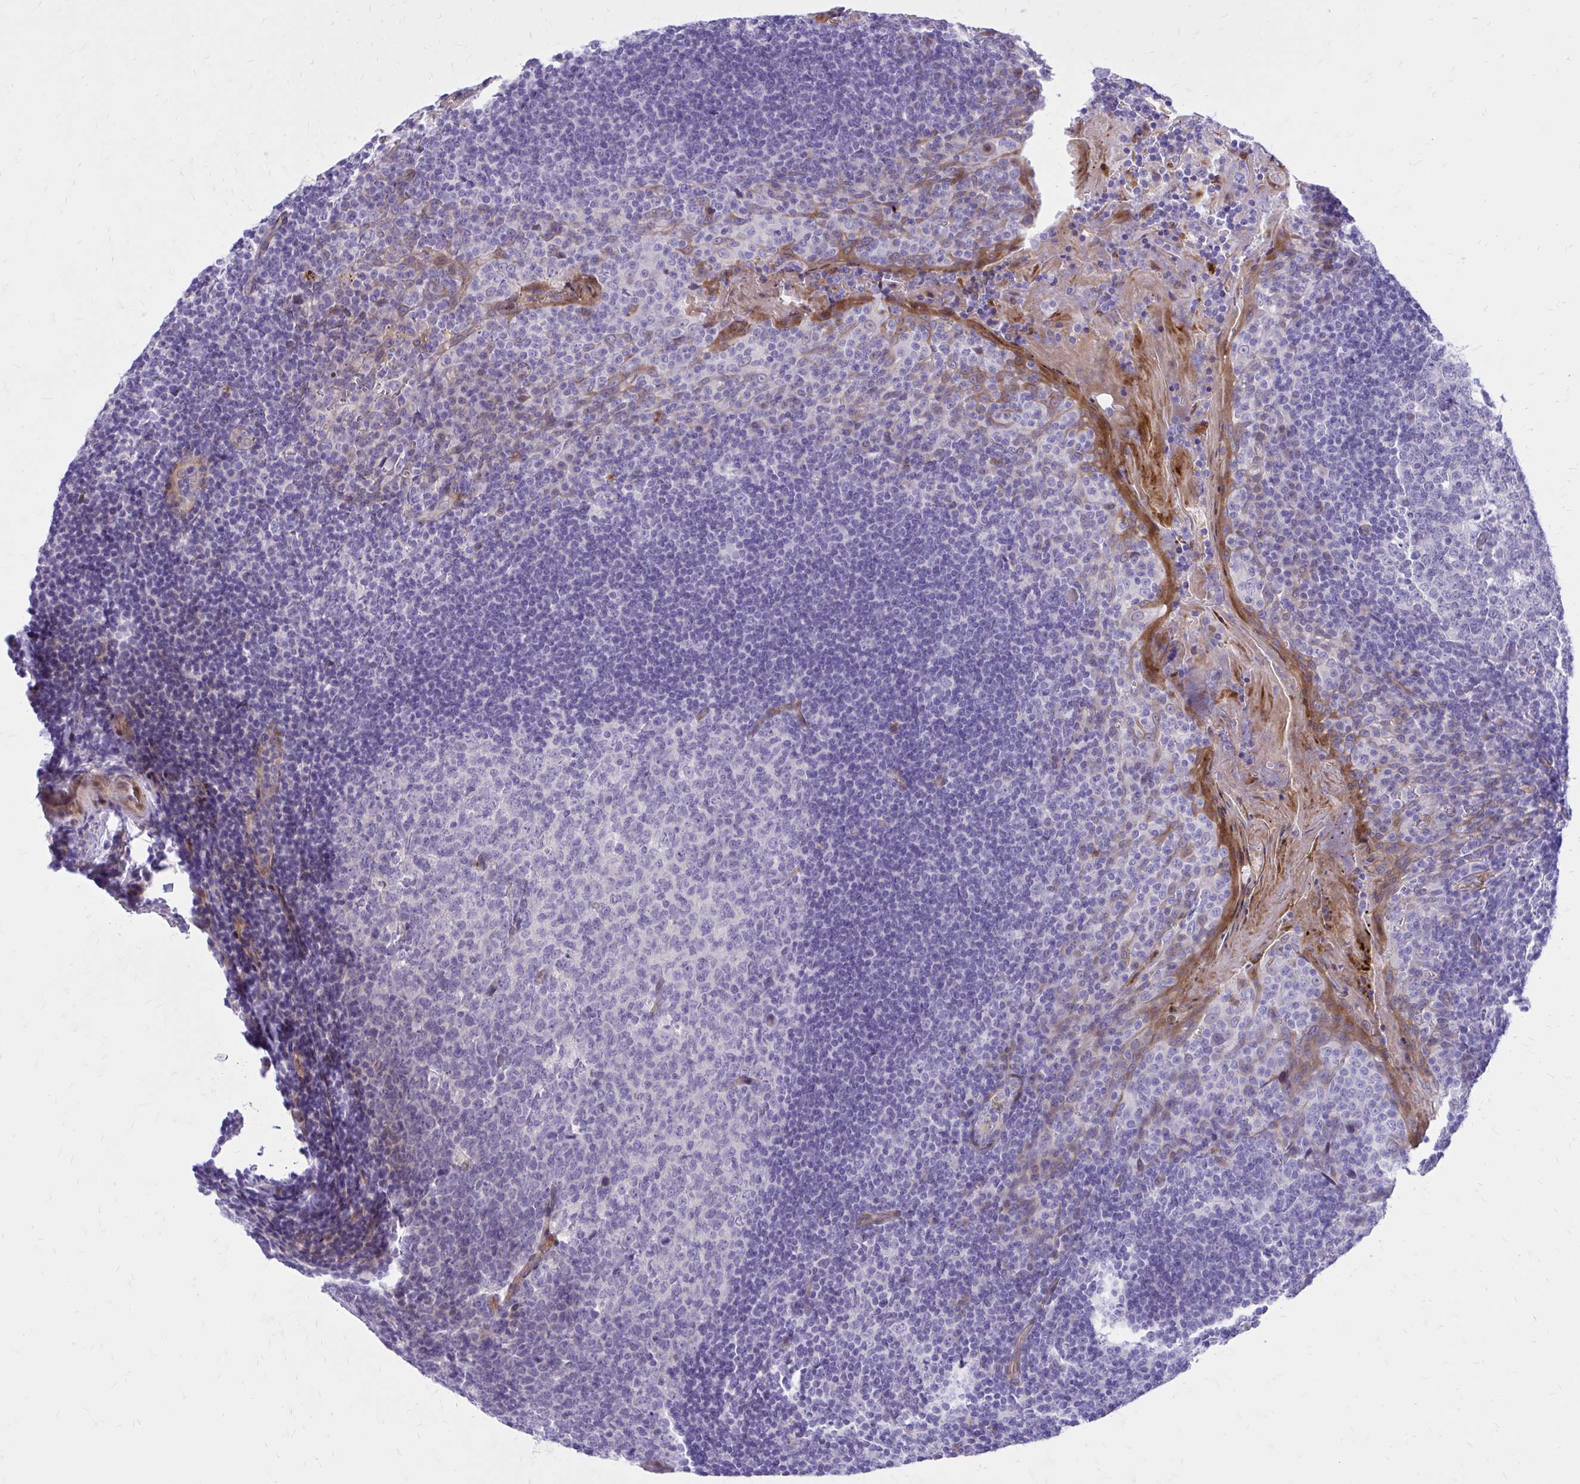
{"staining": {"intensity": "negative", "quantity": "none", "location": "none"}, "tissue": "tonsil", "cell_type": "Germinal center cells", "image_type": "normal", "snomed": [{"axis": "morphology", "description": "Normal tissue, NOS"}, {"axis": "topography", "description": "Tonsil"}], "caption": "IHC image of benign tonsil: human tonsil stained with DAB reveals no significant protein positivity in germinal center cells. (DAB (3,3'-diaminobenzidine) immunohistochemistry (IHC) visualized using brightfield microscopy, high magnification).", "gene": "ADAMTSL1", "patient": {"sex": "male", "age": 27}}